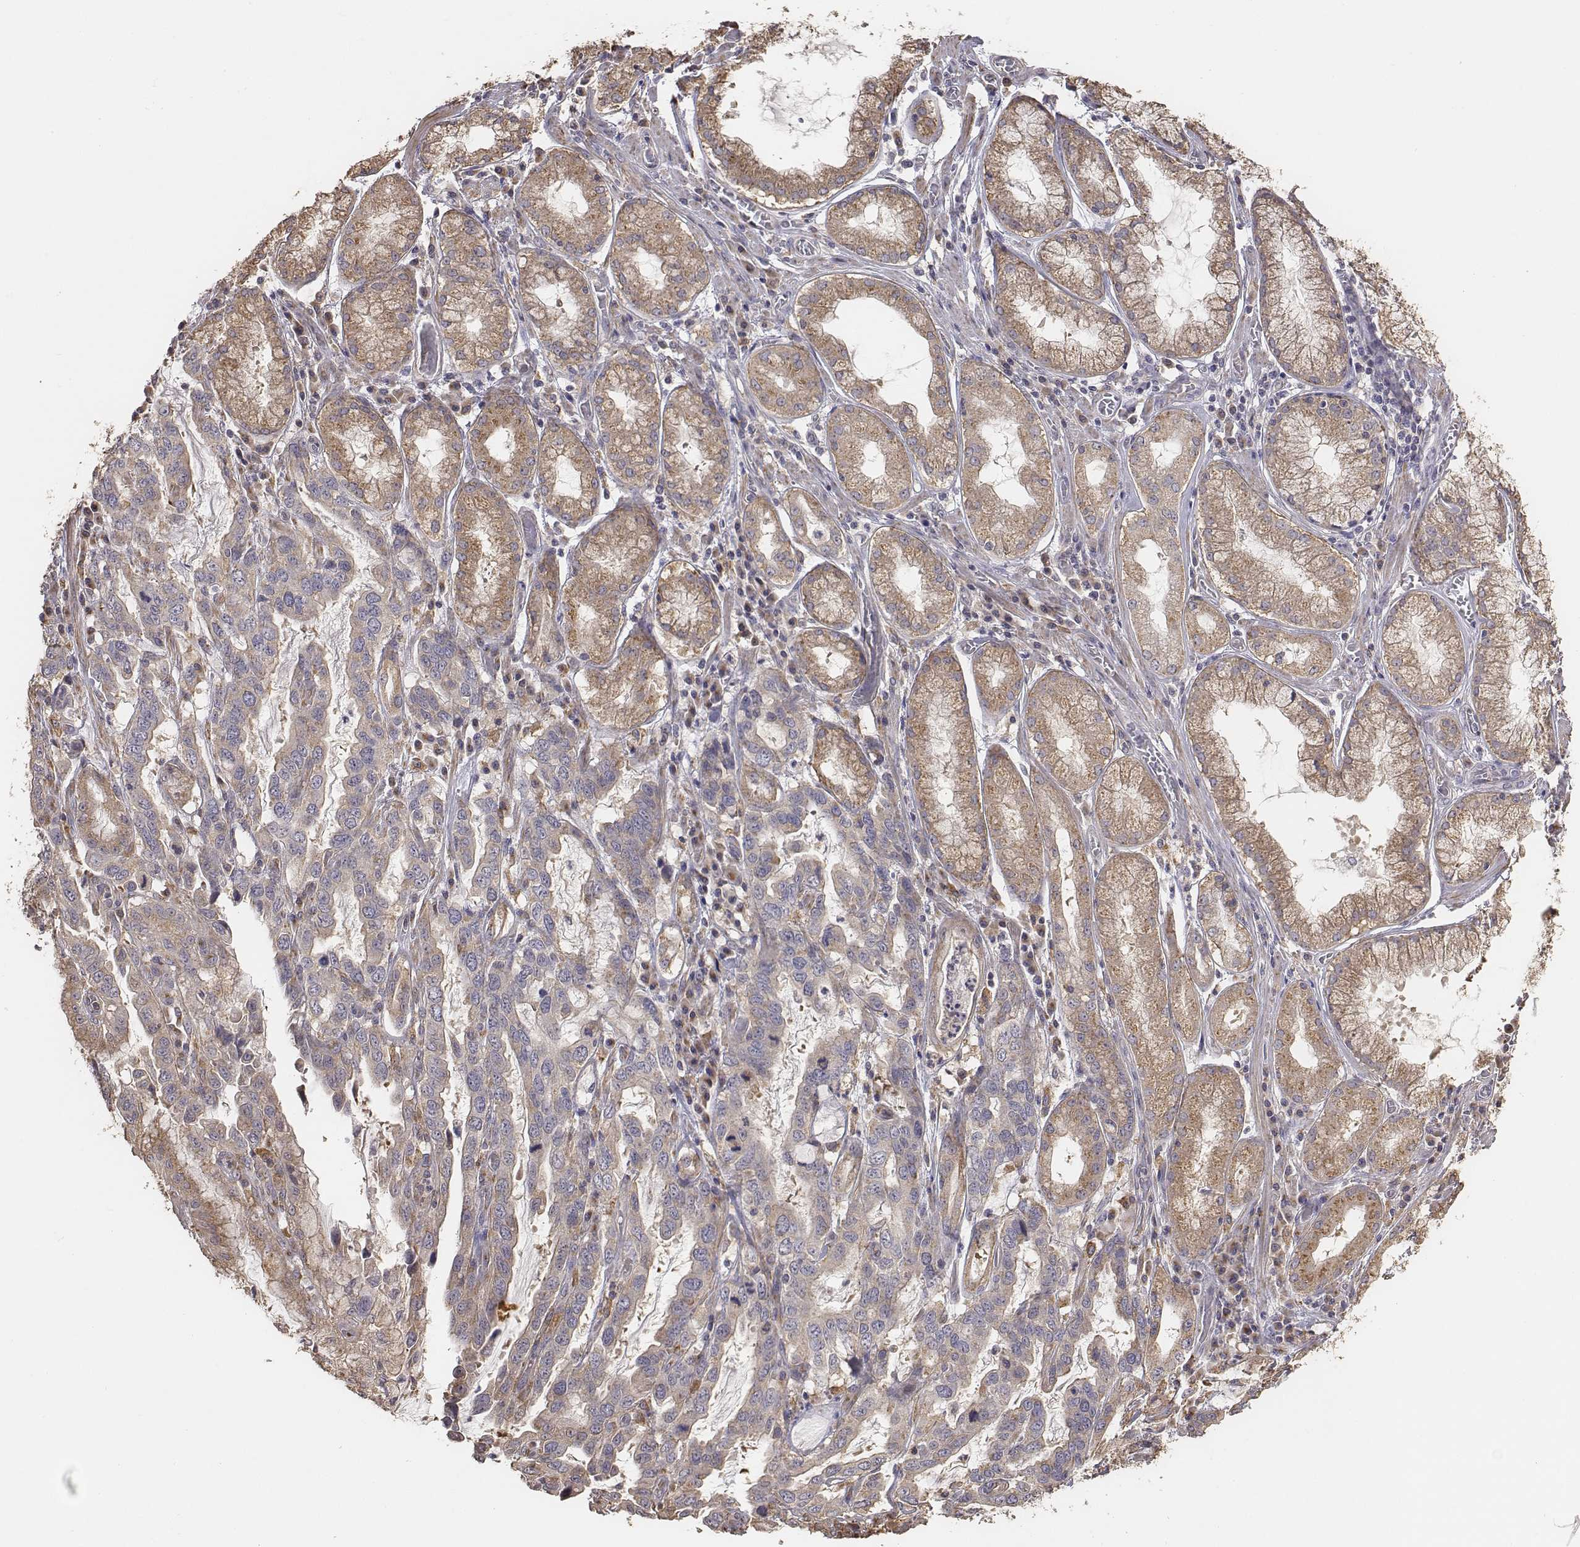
{"staining": {"intensity": "moderate", "quantity": ">75%", "location": "cytoplasmic/membranous"}, "tissue": "stomach cancer", "cell_type": "Tumor cells", "image_type": "cancer", "snomed": [{"axis": "morphology", "description": "Adenocarcinoma, NOS"}, {"axis": "topography", "description": "Stomach, lower"}], "caption": "Immunohistochemistry (IHC) staining of stomach cancer (adenocarcinoma), which displays medium levels of moderate cytoplasmic/membranous positivity in approximately >75% of tumor cells indicating moderate cytoplasmic/membranous protein staining. The staining was performed using DAB (brown) for protein detection and nuclei were counterstained in hematoxylin (blue).", "gene": "AP1B1", "patient": {"sex": "female", "age": 76}}